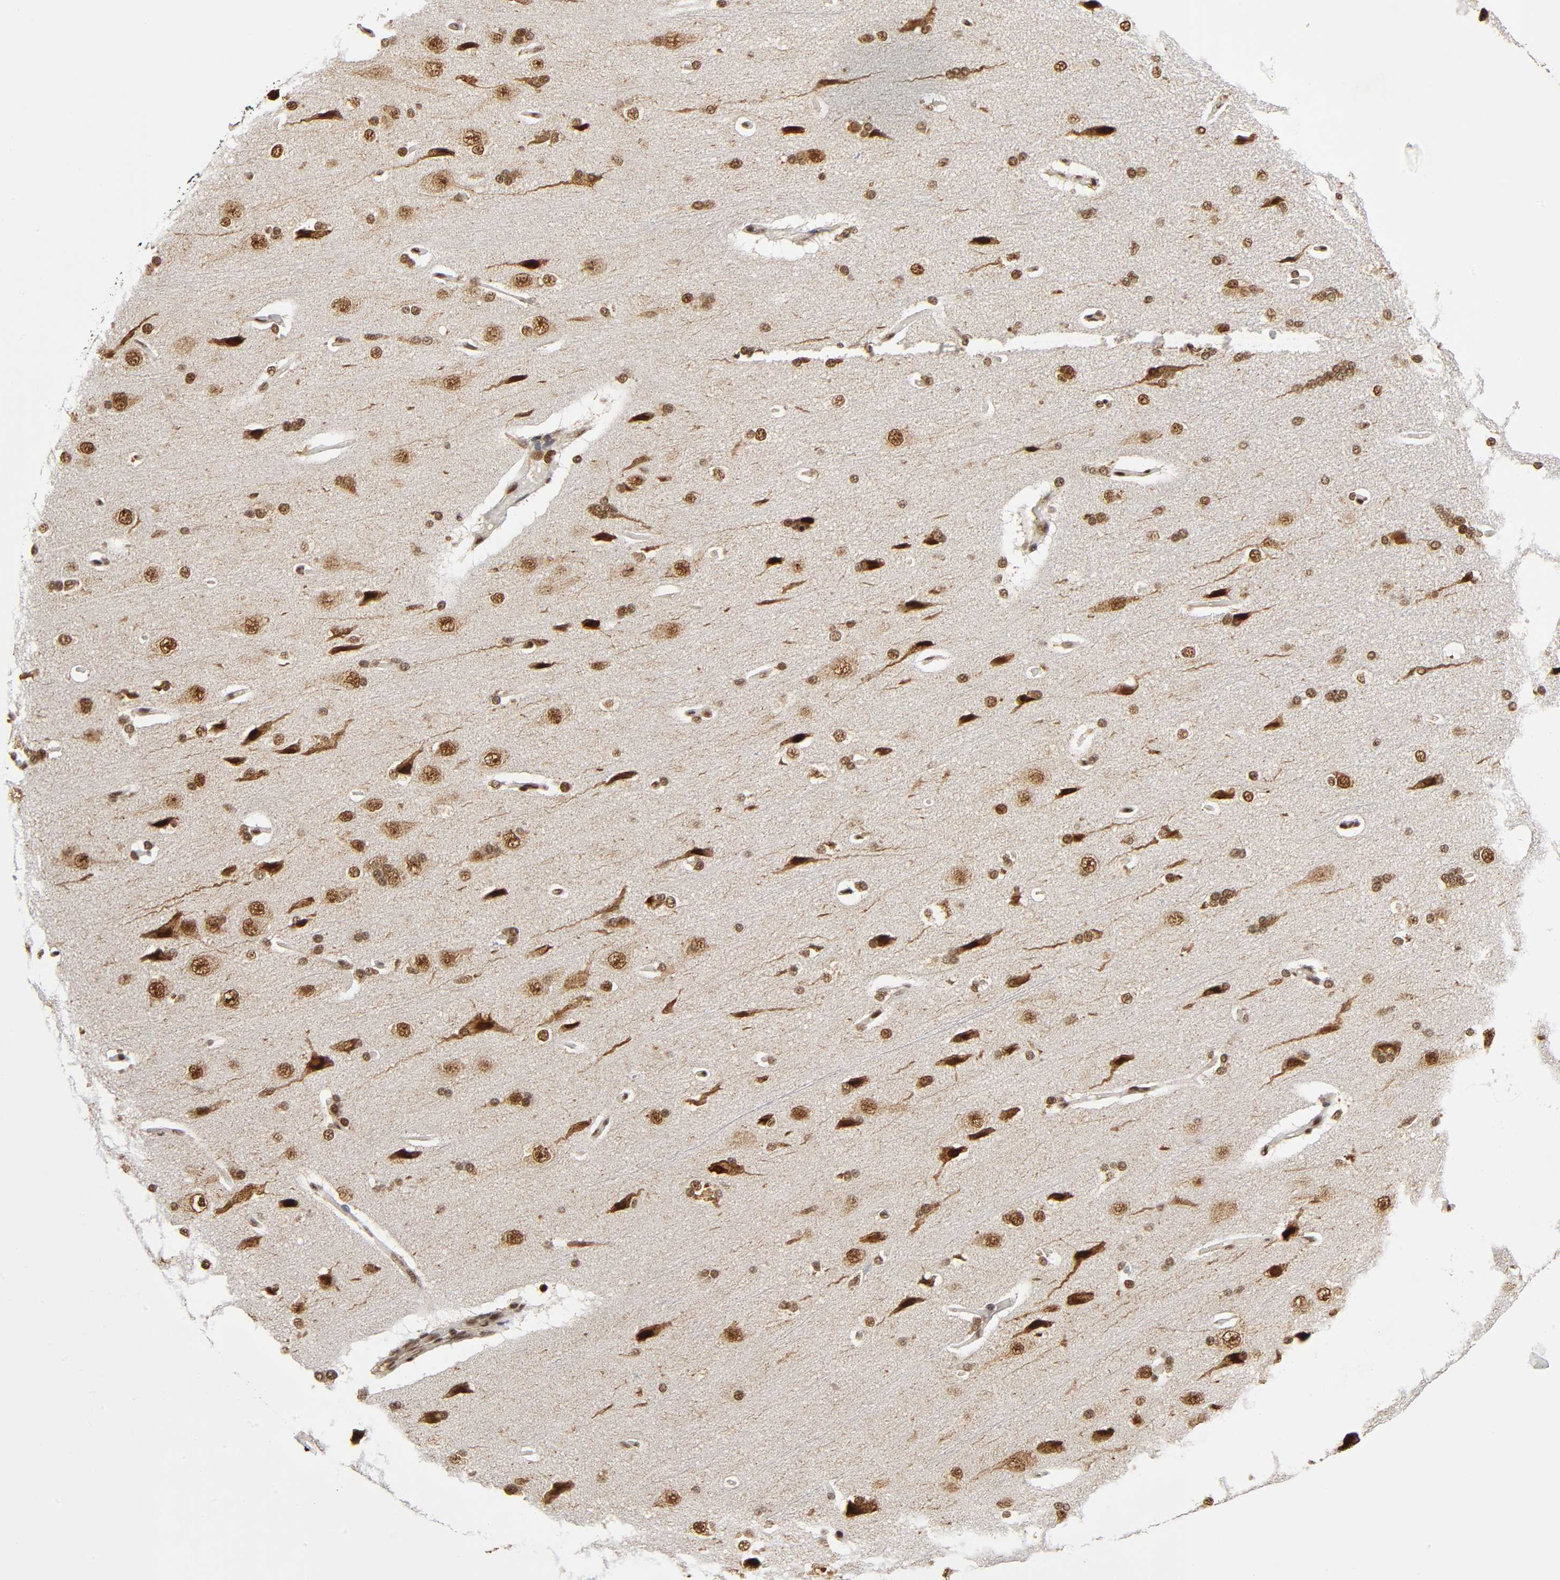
{"staining": {"intensity": "strong", "quantity": ">75%", "location": "nuclear"}, "tissue": "cerebral cortex", "cell_type": "Endothelial cells", "image_type": "normal", "snomed": [{"axis": "morphology", "description": "Normal tissue, NOS"}, {"axis": "topography", "description": "Cerebral cortex"}], "caption": "Protein expression analysis of unremarkable human cerebral cortex reveals strong nuclear positivity in about >75% of endothelial cells. (Stains: DAB in brown, nuclei in blue, Microscopy: brightfield microscopy at high magnification).", "gene": "RNF122", "patient": {"sex": "male", "age": 62}}